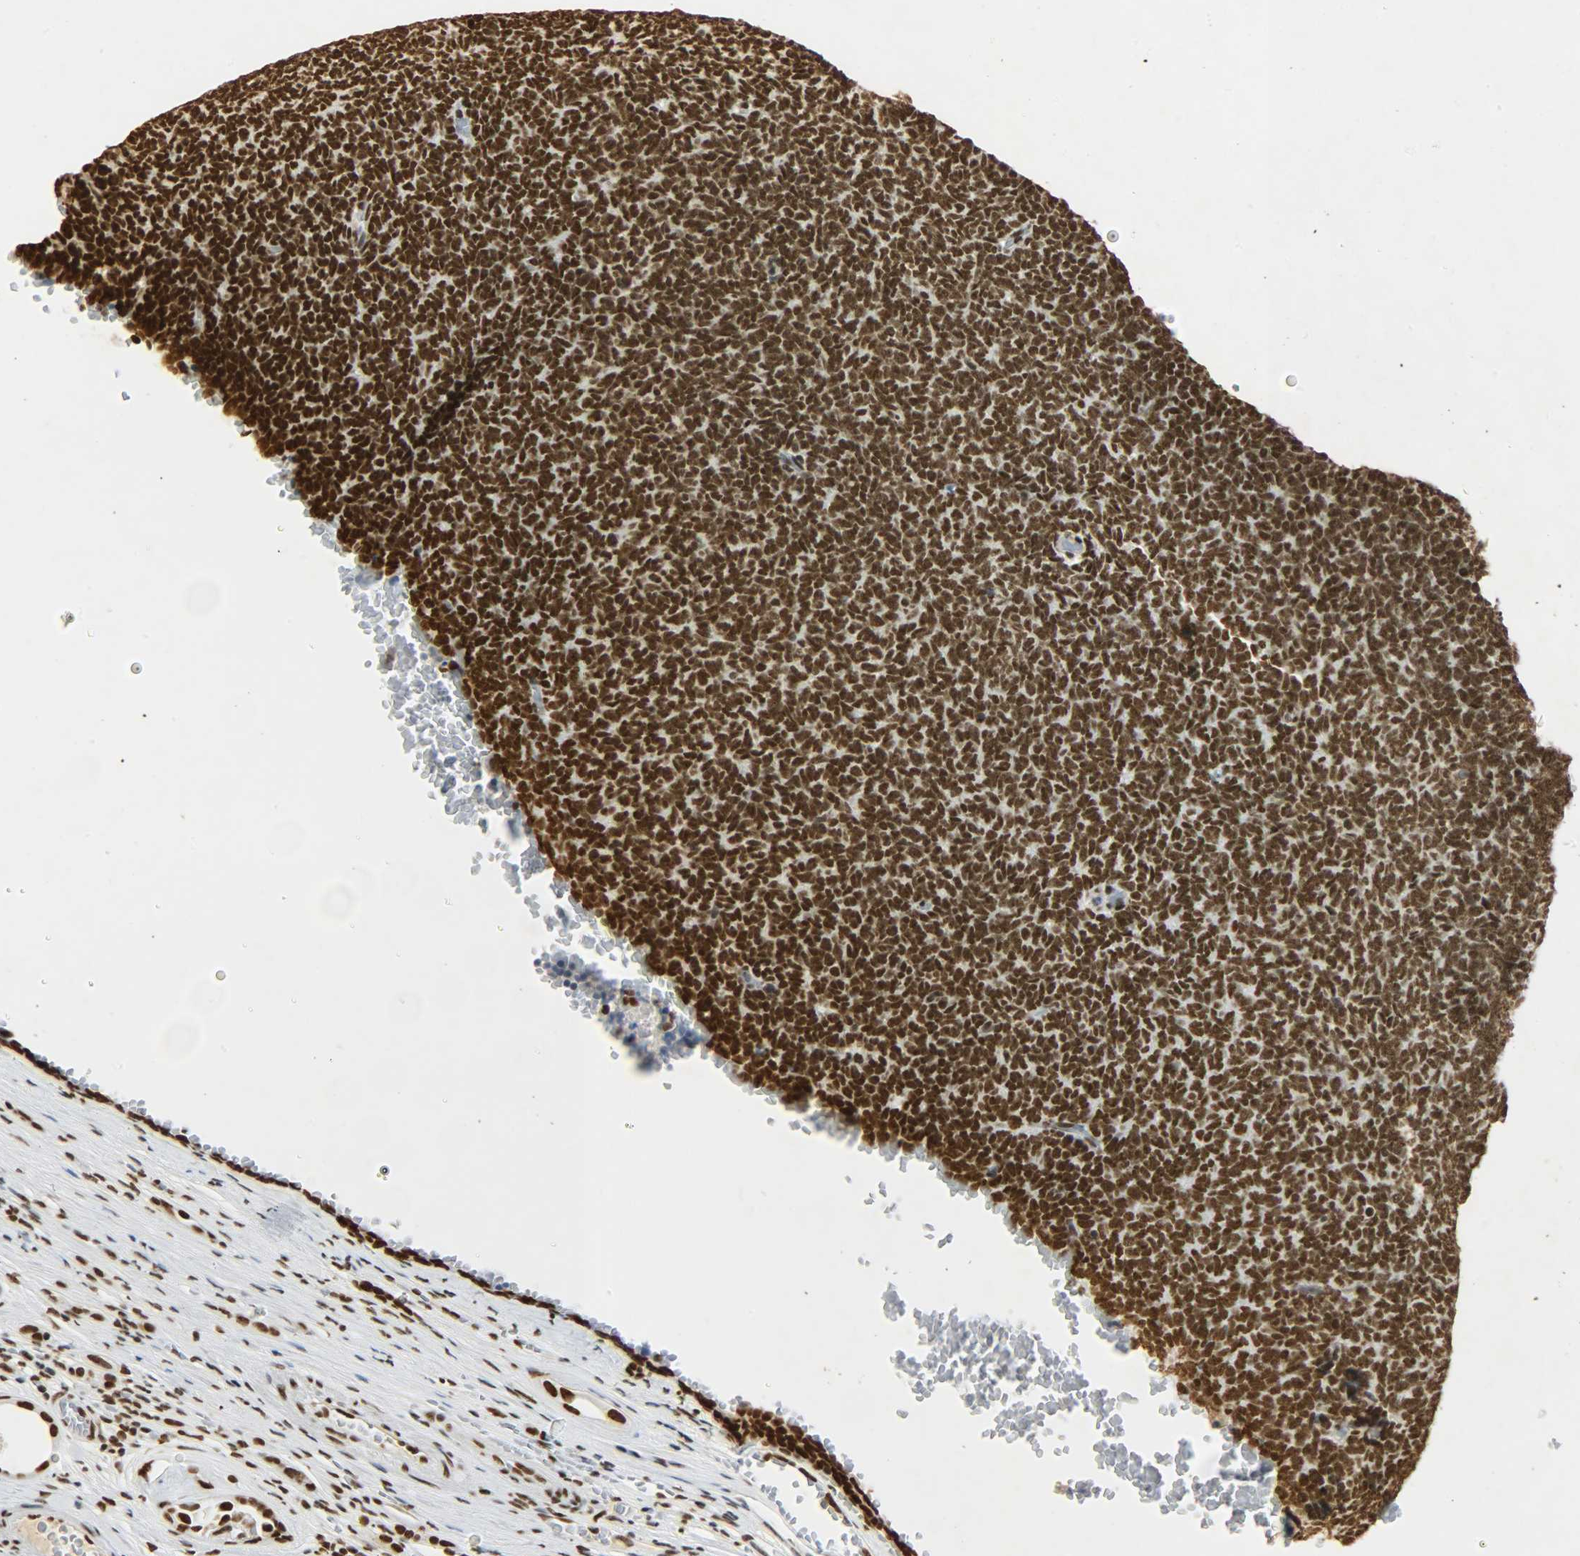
{"staining": {"intensity": "strong", "quantity": ">75%", "location": "nuclear"}, "tissue": "renal cancer", "cell_type": "Tumor cells", "image_type": "cancer", "snomed": [{"axis": "morphology", "description": "Neoplasm, malignant, NOS"}, {"axis": "topography", "description": "Kidney"}], "caption": "DAB immunohistochemical staining of renal cancer exhibits strong nuclear protein positivity in approximately >75% of tumor cells.", "gene": "KHDRBS1", "patient": {"sex": "male", "age": 28}}